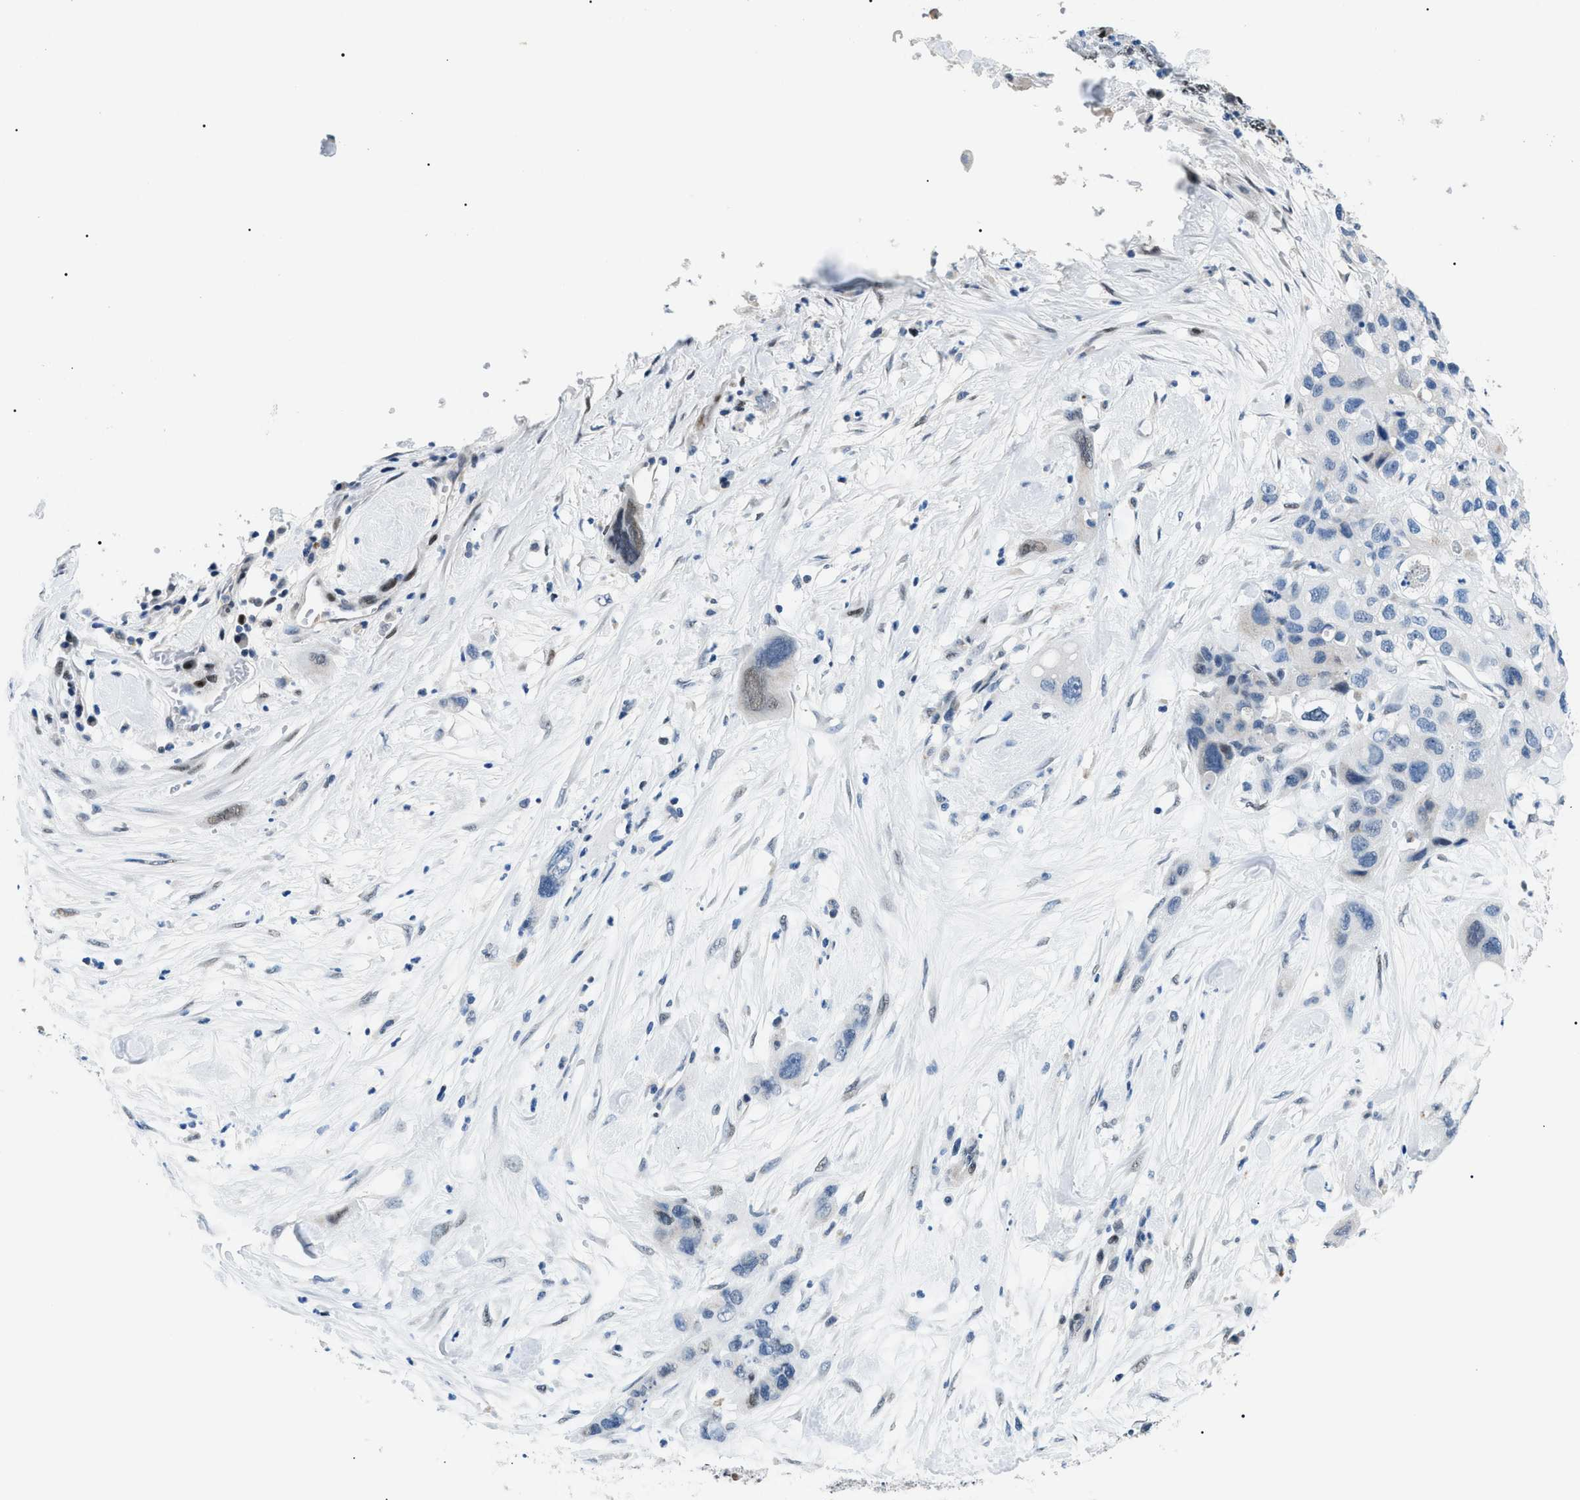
{"staining": {"intensity": "weak", "quantity": "25%-75%", "location": "nuclear"}, "tissue": "pancreatic cancer", "cell_type": "Tumor cells", "image_type": "cancer", "snomed": [{"axis": "morphology", "description": "Adenocarcinoma, NOS"}, {"axis": "topography", "description": "Pancreas"}], "caption": "Pancreatic cancer stained with DAB immunohistochemistry displays low levels of weak nuclear staining in about 25%-75% of tumor cells.", "gene": "SMARCC1", "patient": {"sex": "female", "age": 71}}